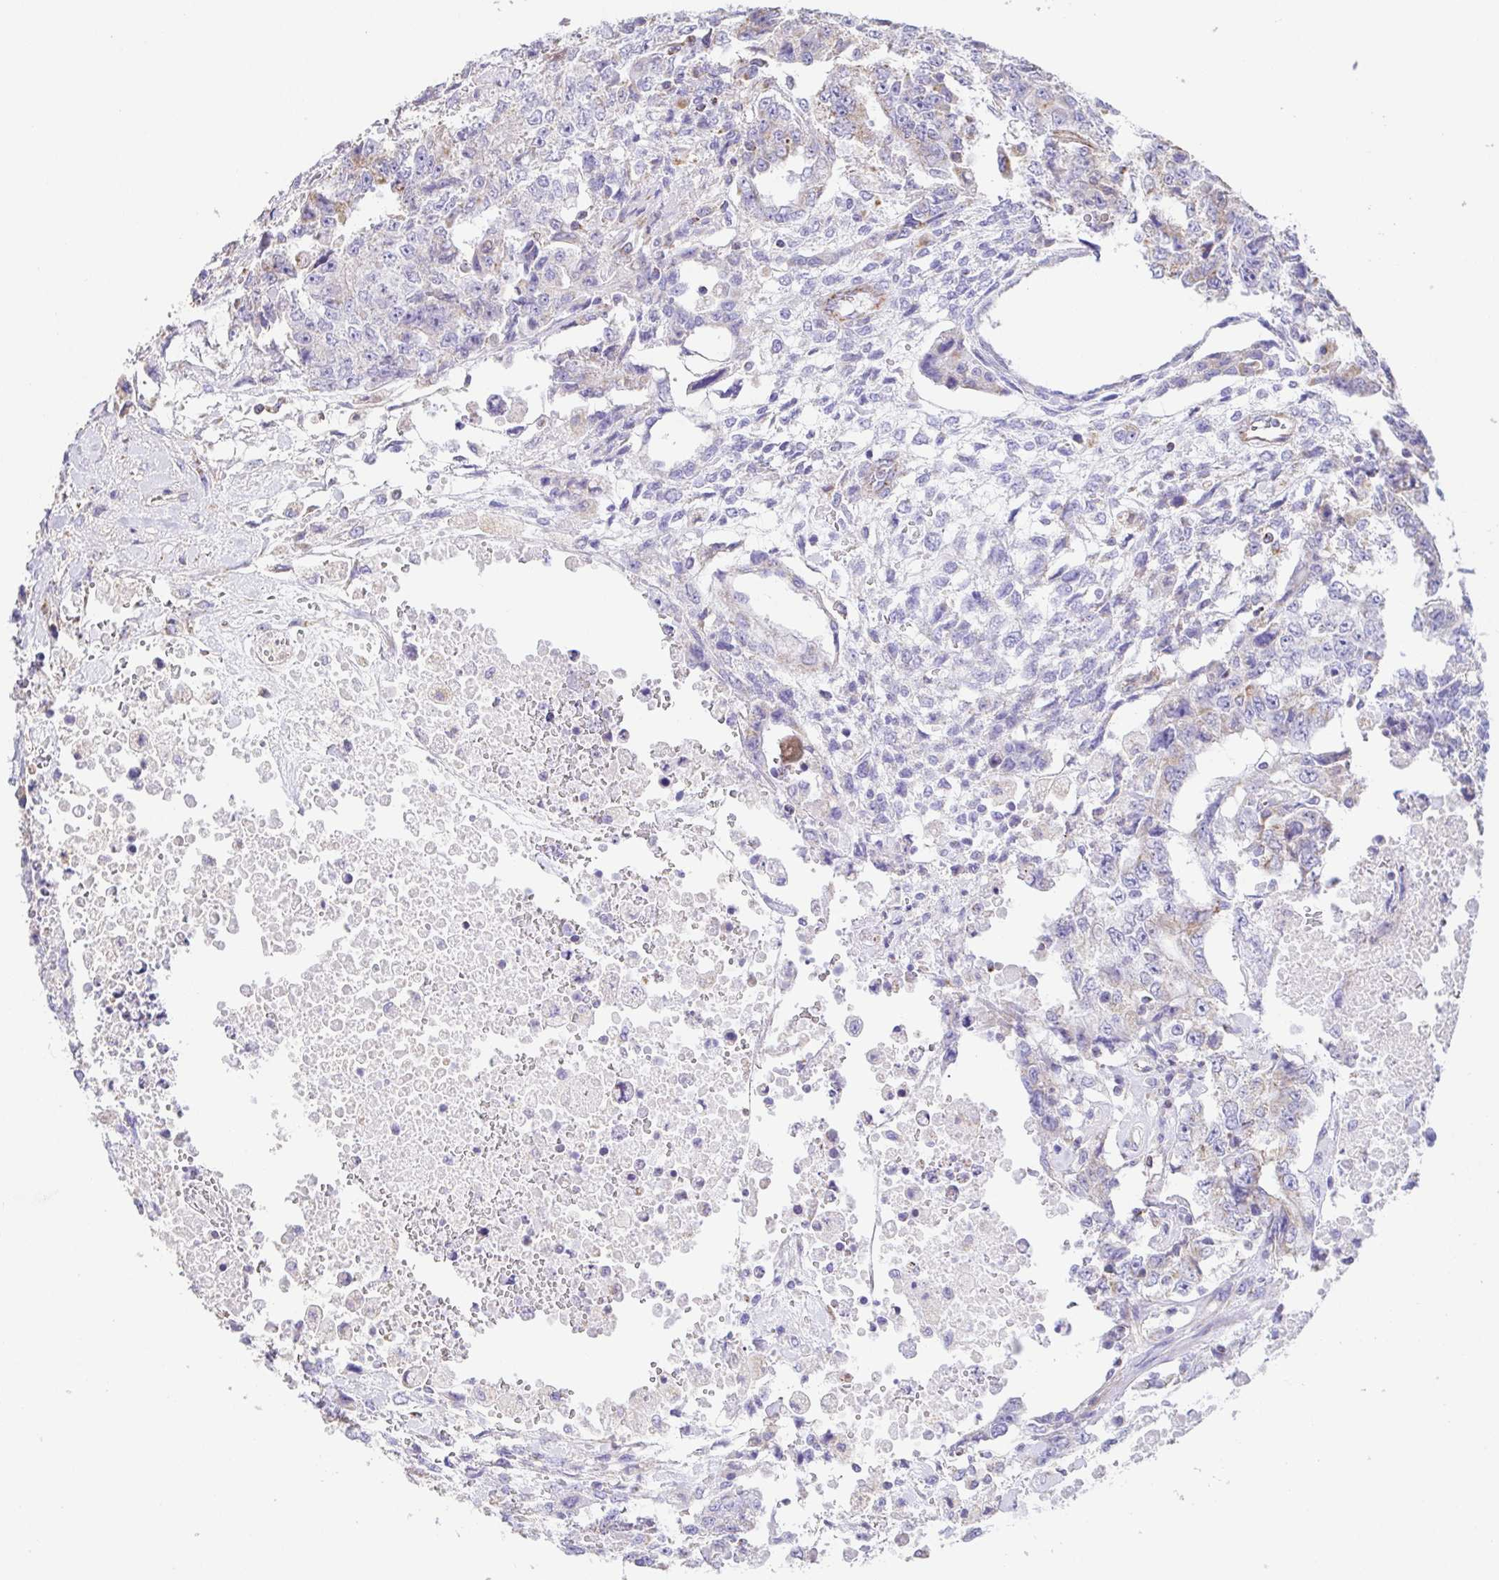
{"staining": {"intensity": "negative", "quantity": "none", "location": "none"}, "tissue": "testis cancer", "cell_type": "Tumor cells", "image_type": "cancer", "snomed": [{"axis": "morphology", "description": "Carcinoma, Embryonal, NOS"}, {"axis": "topography", "description": "Testis"}], "caption": "This histopathology image is of testis cancer (embryonal carcinoma) stained with IHC to label a protein in brown with the nuclei are counter-stained blue. There is no expression in tumor cells.", "gene": "GINM1", "patient": {"sex": "male", "age": 24}}